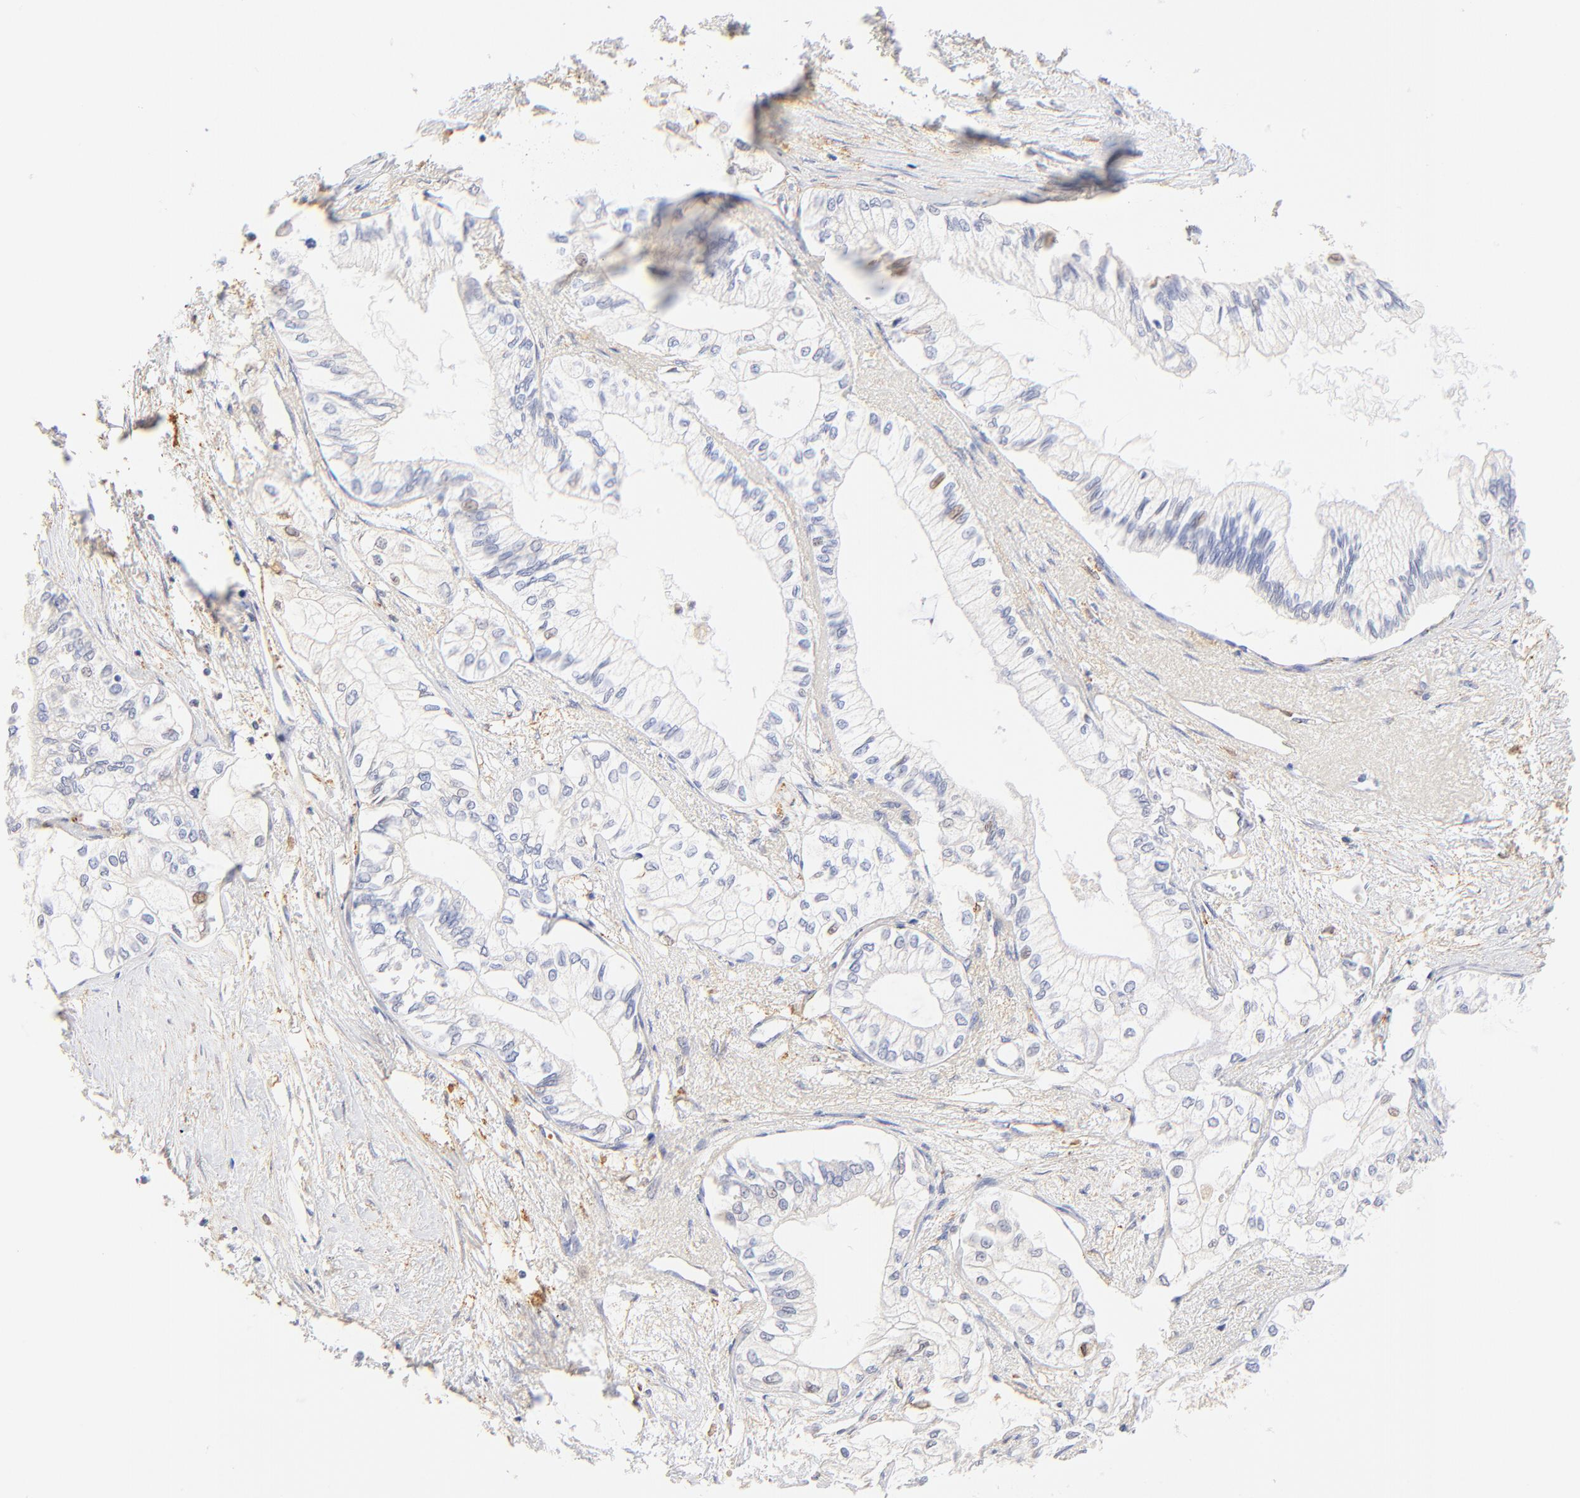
{"staining": {"intensity": "negative", "quantity": "none", "location": "none"}, "tissue": "pancreatic cancer", "cell_type": "Tumor cells", "image_type": "cancer", "snomed": [{"axis": "morphology", "description": "Adenocarcinoma, NOS"}, {"axis": "topography", "description": "Pancreas"}], "caption": "This image is of pancreatic adenocarcinoma stained with immunohistochemistry to label a protein in brown with the nuclei are counter-stained blue. There is no staining in tumor cells.", "gene": "MDGA2", "patient": {"sex": "male", "age": 79}}